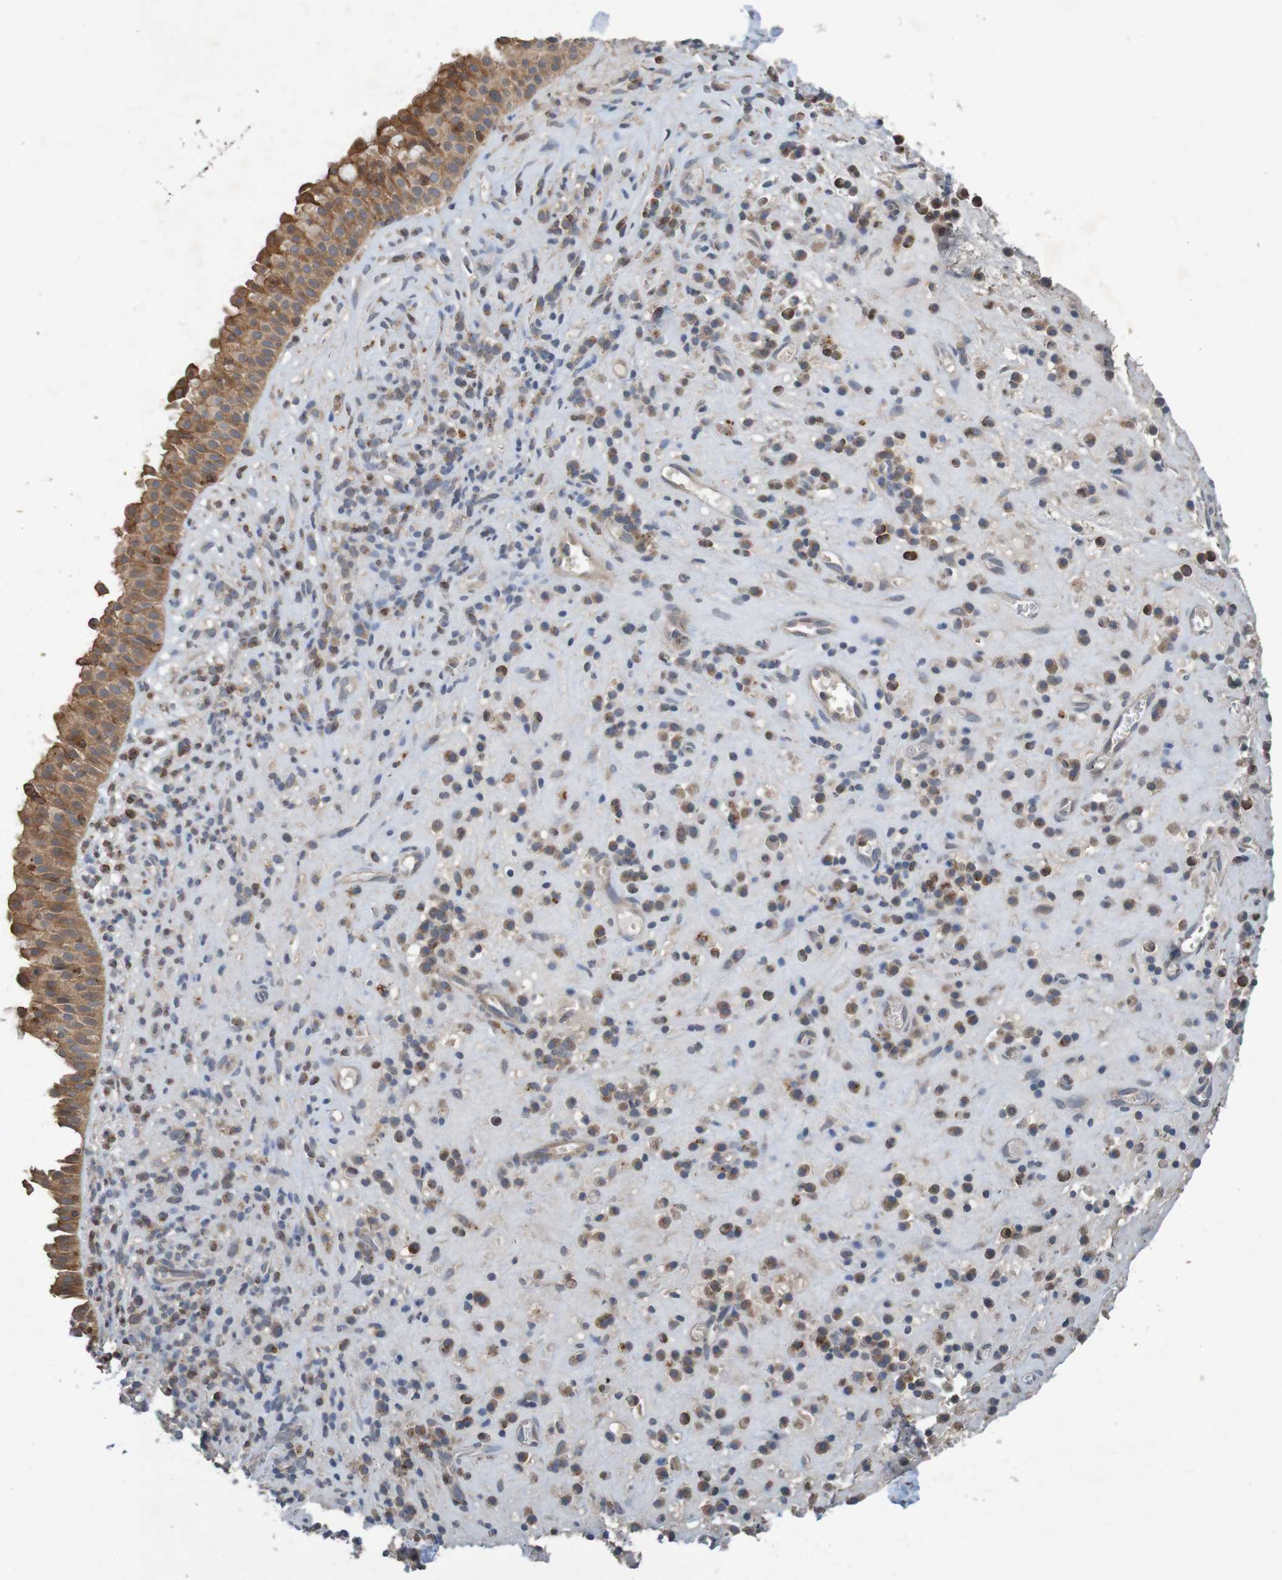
{"staining": {"intensity": "moderate", "quantity": ">75%", "location": "cytoplasmic/membranous"}, "tissue": "nasopharynx", "cell_type": "Respiratory epithelial cells", "image_type": "normal", "snomed": [{"axis": "morphology", "description": "Normal tissue, NOS"}, {"axis": "topography", "description": "Nasopharynx"}], "caption": "High-power microscopy captured an IHC photomicrograph of normal nasopharynx, revealing moderate cytoplasmic/membranous expression in approximately >75% of respiratory epithelial cells. The staining is performed using DAB brown chromogen to label protein expression. The nuclei are counter-stained blue using hematoxylin.", "gene": "B3GAT2", "patient": {"sex": "female", "age": 51}}